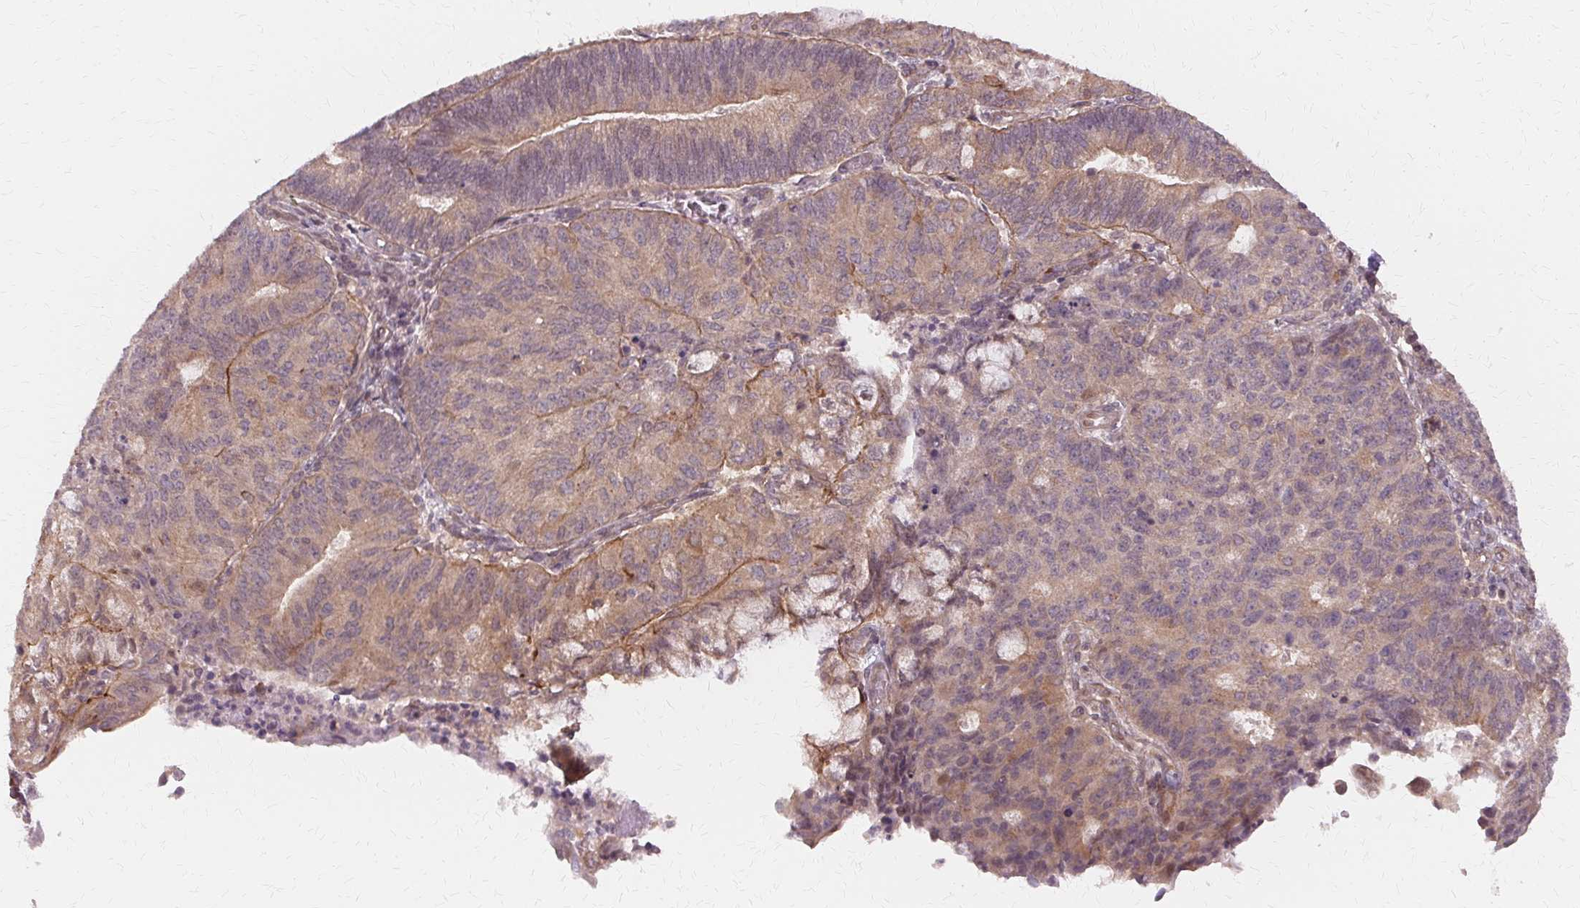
{"staining": {"intensity": "weak", "quantity": ">75%", "location": "cytoplasmic/membranous"}, "tissue": "endometrial cancer", "cell_type": "Tumor cells", "image_type": "cancer", "snomed": [{"axis": "morphology", "description": "Adenocarcinoma, NOS"}, {"axis": "topography", "description": "Endometrium"}], "caption": "This histopathology image displays endometrial cancer (adenocarcinoma) stained with immunohistochemistry (IHC) to label a protein in brown. The cytoplasmic/membranous of tumor cells show weak positivity for the protein. Nuclei are counter-stained blue.", "gene": "USP8", "patient": {"sex": "female", "age": 82}}